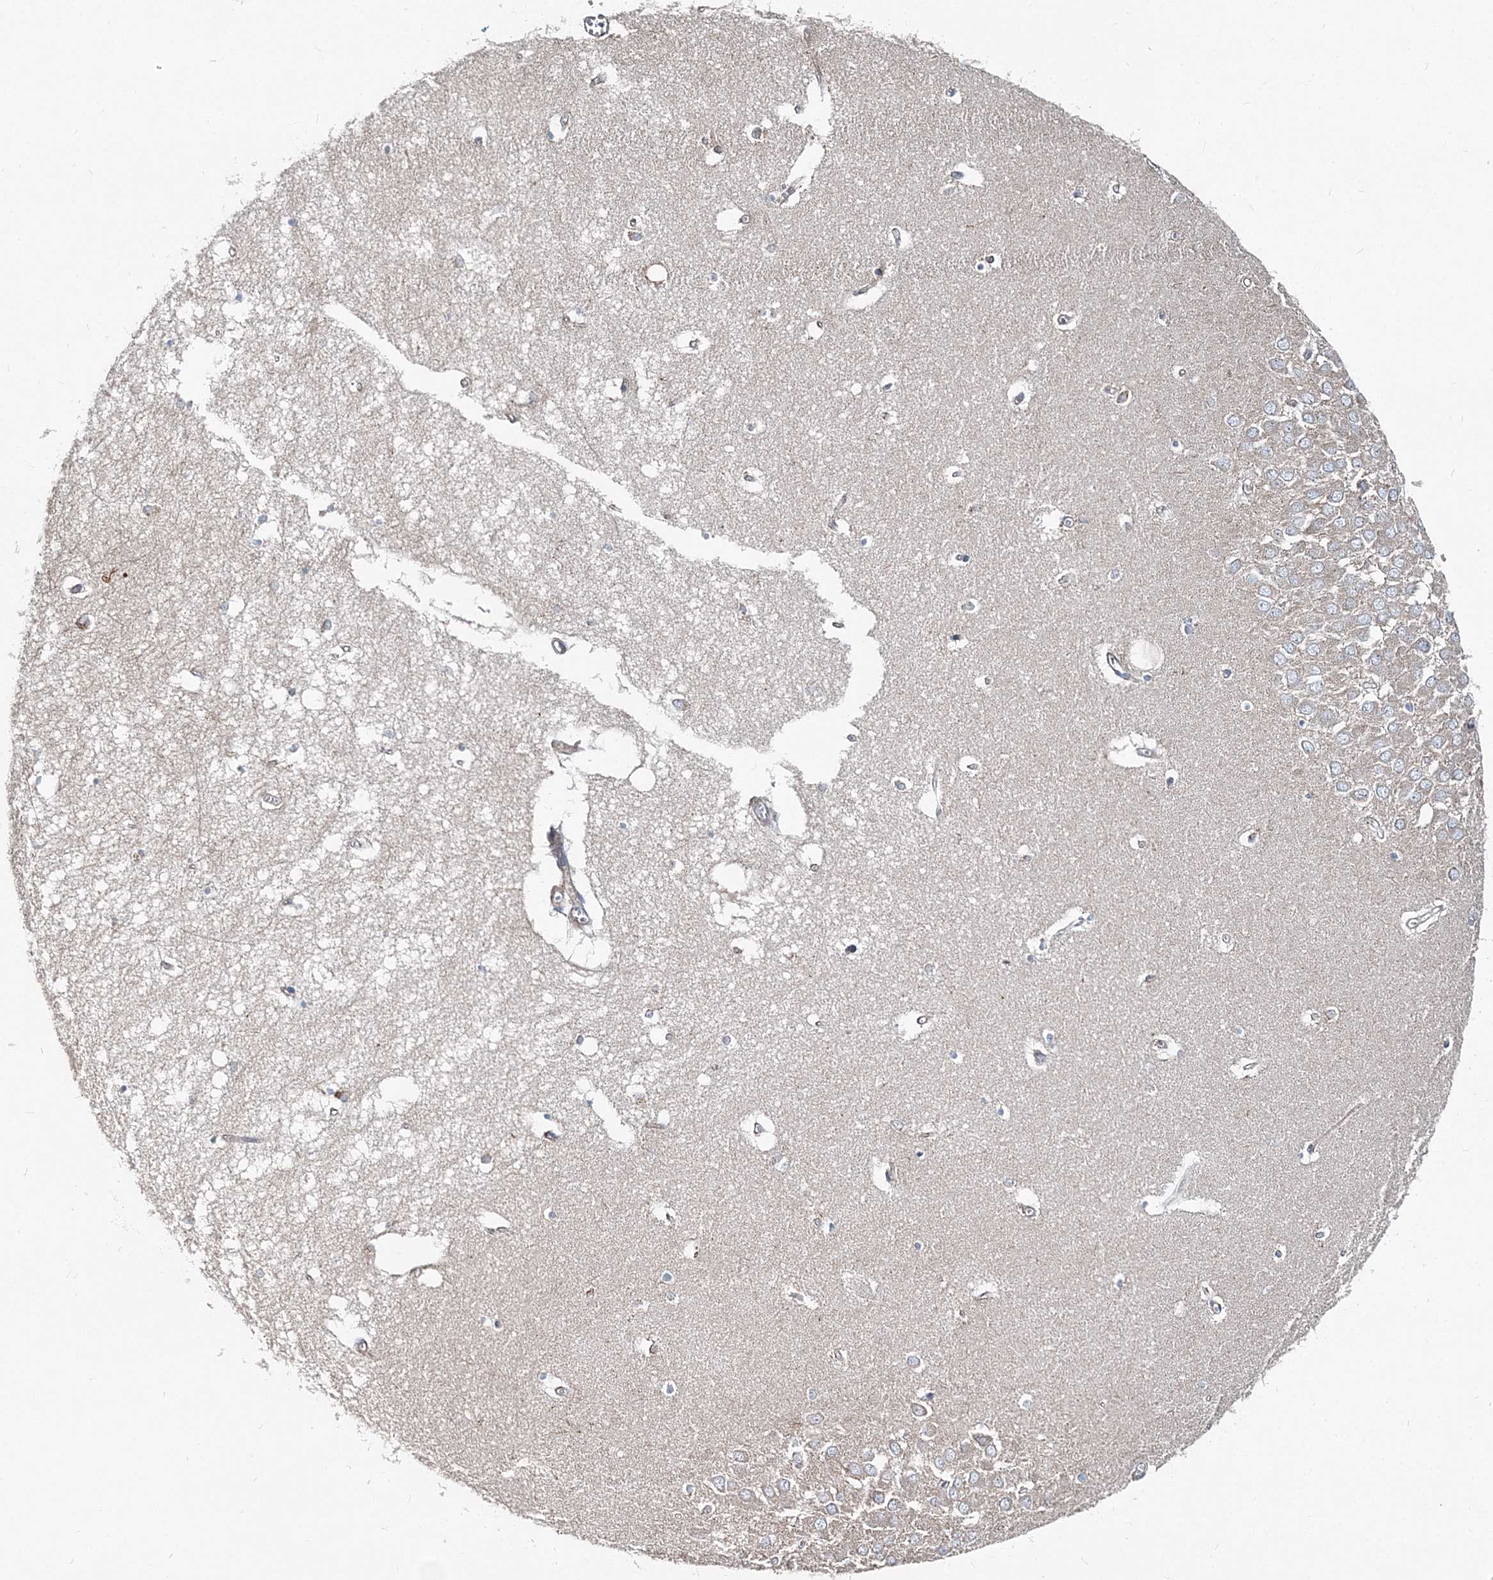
{"staining": {"intensity": "moderate", "quantity": "<25%", "location": "cytoplasmic/membranous"}, "tissue": "hippocampus", "cell_type": "Glial cells", "image_type": "normal", "snomed": [{"axis": "morphology", "description": "Normal tissue, NOS"}, {"axis": "topography", "description": "Hippocampus"}], "caption": "DAB (3,3'-diaminobenzidine) immunohistochemical staining of benign human hippocampus demonstrates moderate cytoplasmic/membranous protein staining in approximately <25% of glial cells.", "gene": "MPHOSPH9", "patient": {"sex": "male", "age": 70}}